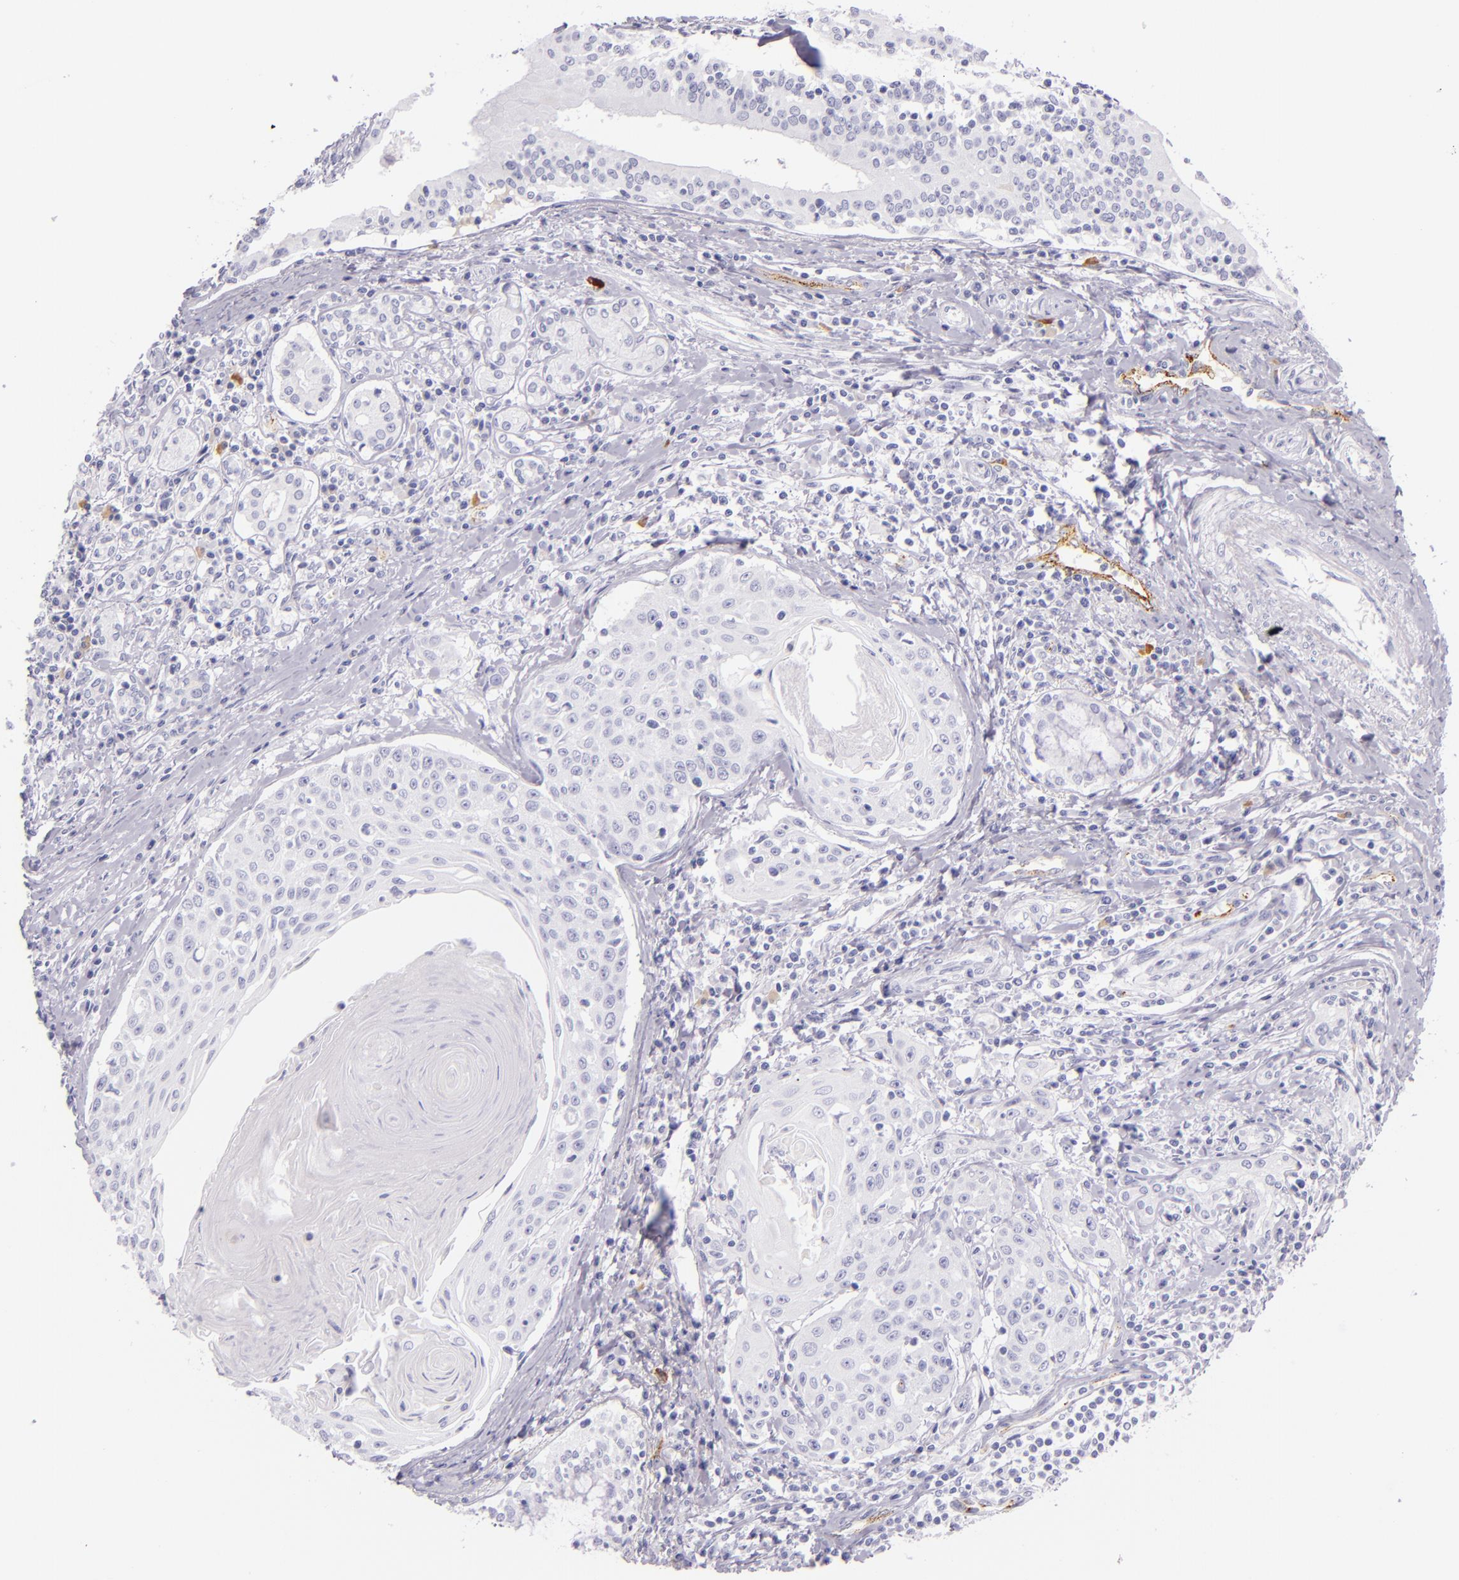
{"staining": {"intensity": "negative", "quantity": "none", "location": "none"}, "tissue": "head and neck cancer", "cell_type": "Tumor cells", "image_type": "cancer", "snomed": [{"axis": "morphology", "description": "Squamous cell carcinoma, NOS"}, {"axis": "morphology", "description": "Squamous cell carcinoma, metastatic, NOS"}, {"axis": "topography", "description": "Lymph node"}, {"axis": "topography", "description": "Salivary gland"}, {"axis": "topography", "description": "Head-Neck"}], "caption": "Tumor cells show no significant protein expression in head and neck squamous cell carcinoma.", "gene": "SELP", "patient": {"sex": "female", "age": 74}}